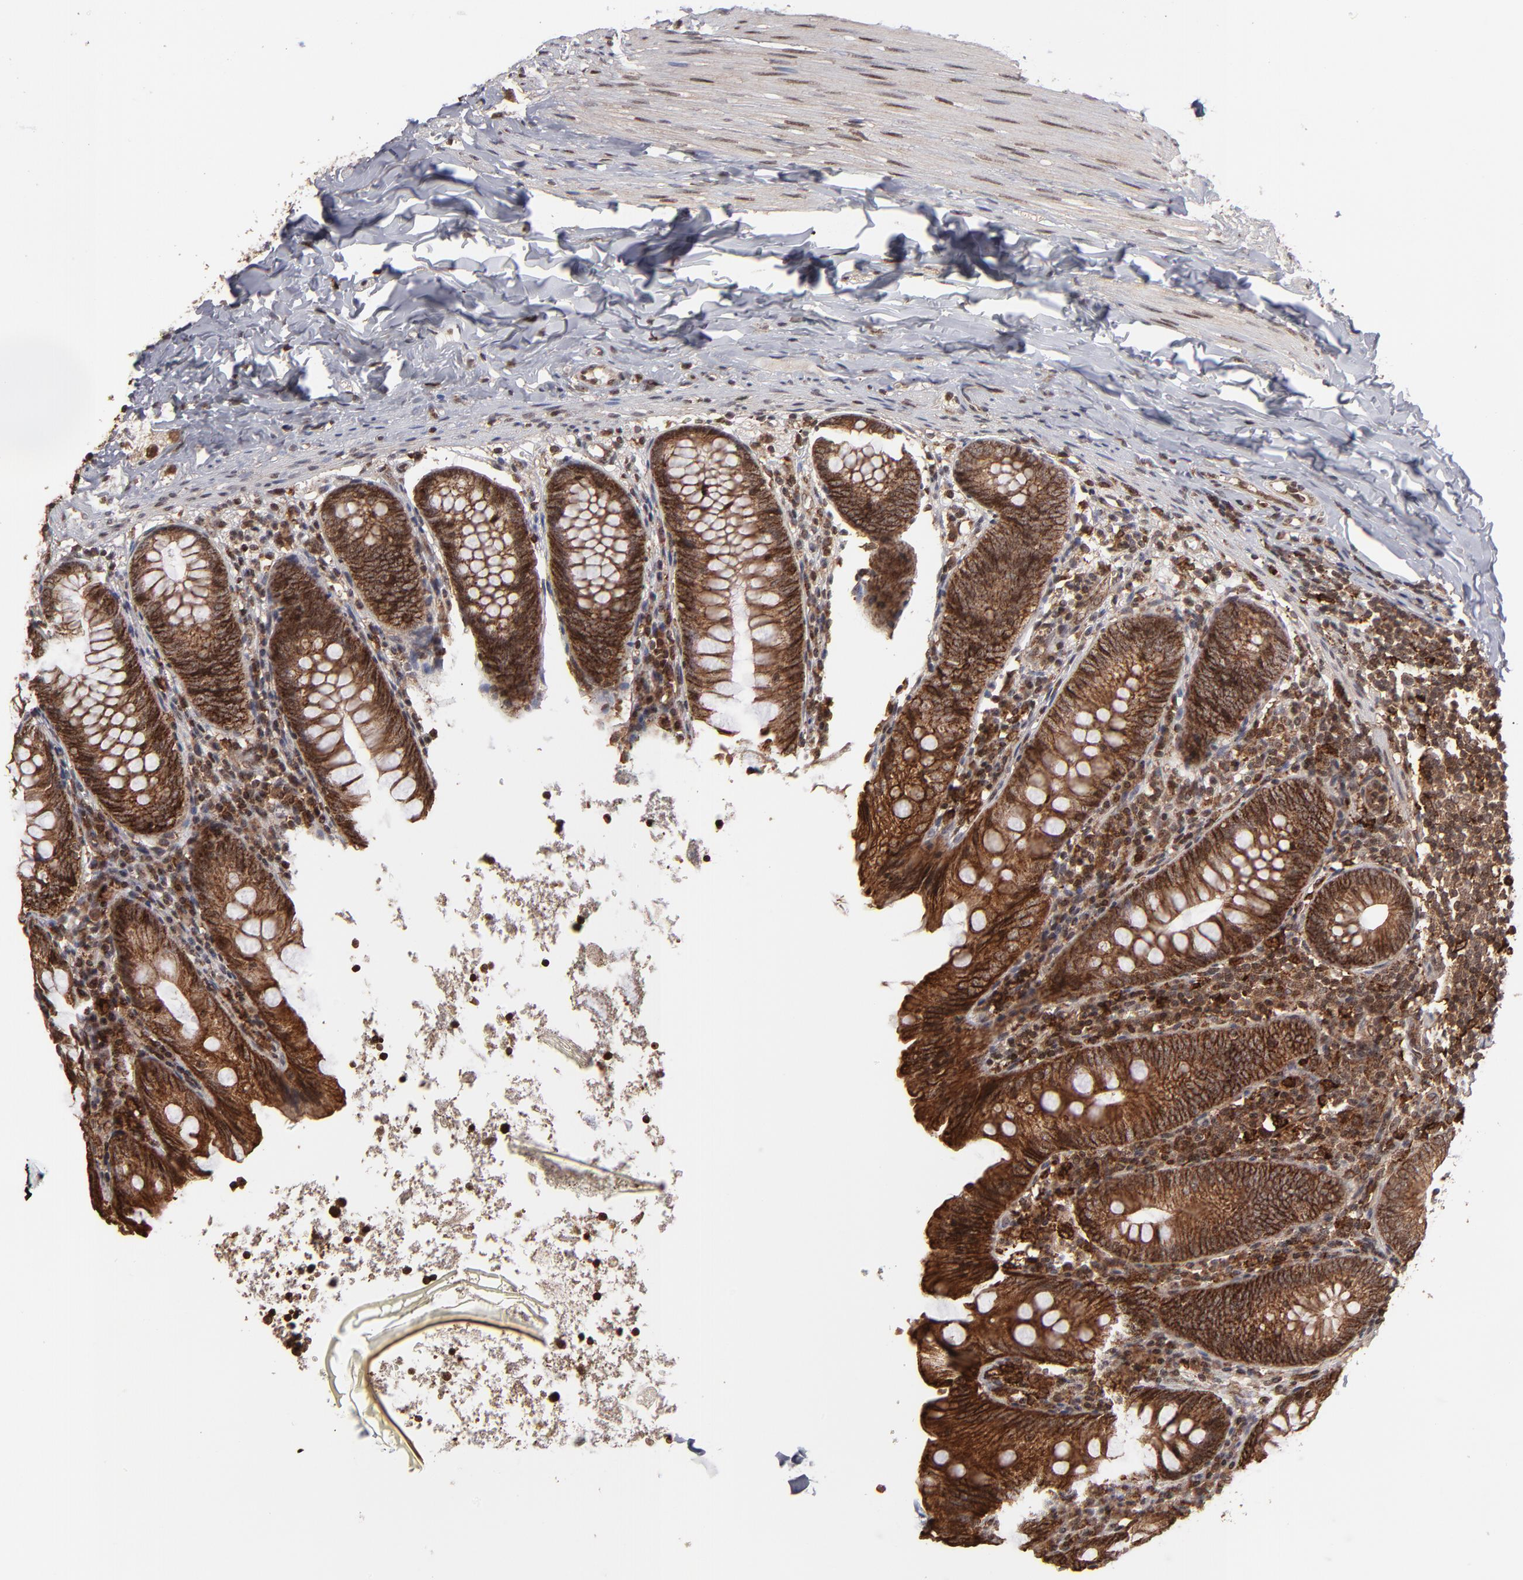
{"staining": {"intensity": "strong", "quantity": ">75%", "location": "cytoplasmic/membranous,nuclear"}, "tissue": "appendix", "cell_type": "Glandular cells", "image_type": "normal", "snomed": [{"axis": "morphology", "description": "Normal tissue, NOS"}, {"axis": "topography", "description": "Appendix"}], "caption": "Approximately >75% of glandular cells in benign appendix show strong cytoplasmic/membranous,nuclear protein positivity as visualized by brown immunohistochemical staining.", "gene": "RGS6", "patient": {"sex": "male", "age": 7}}